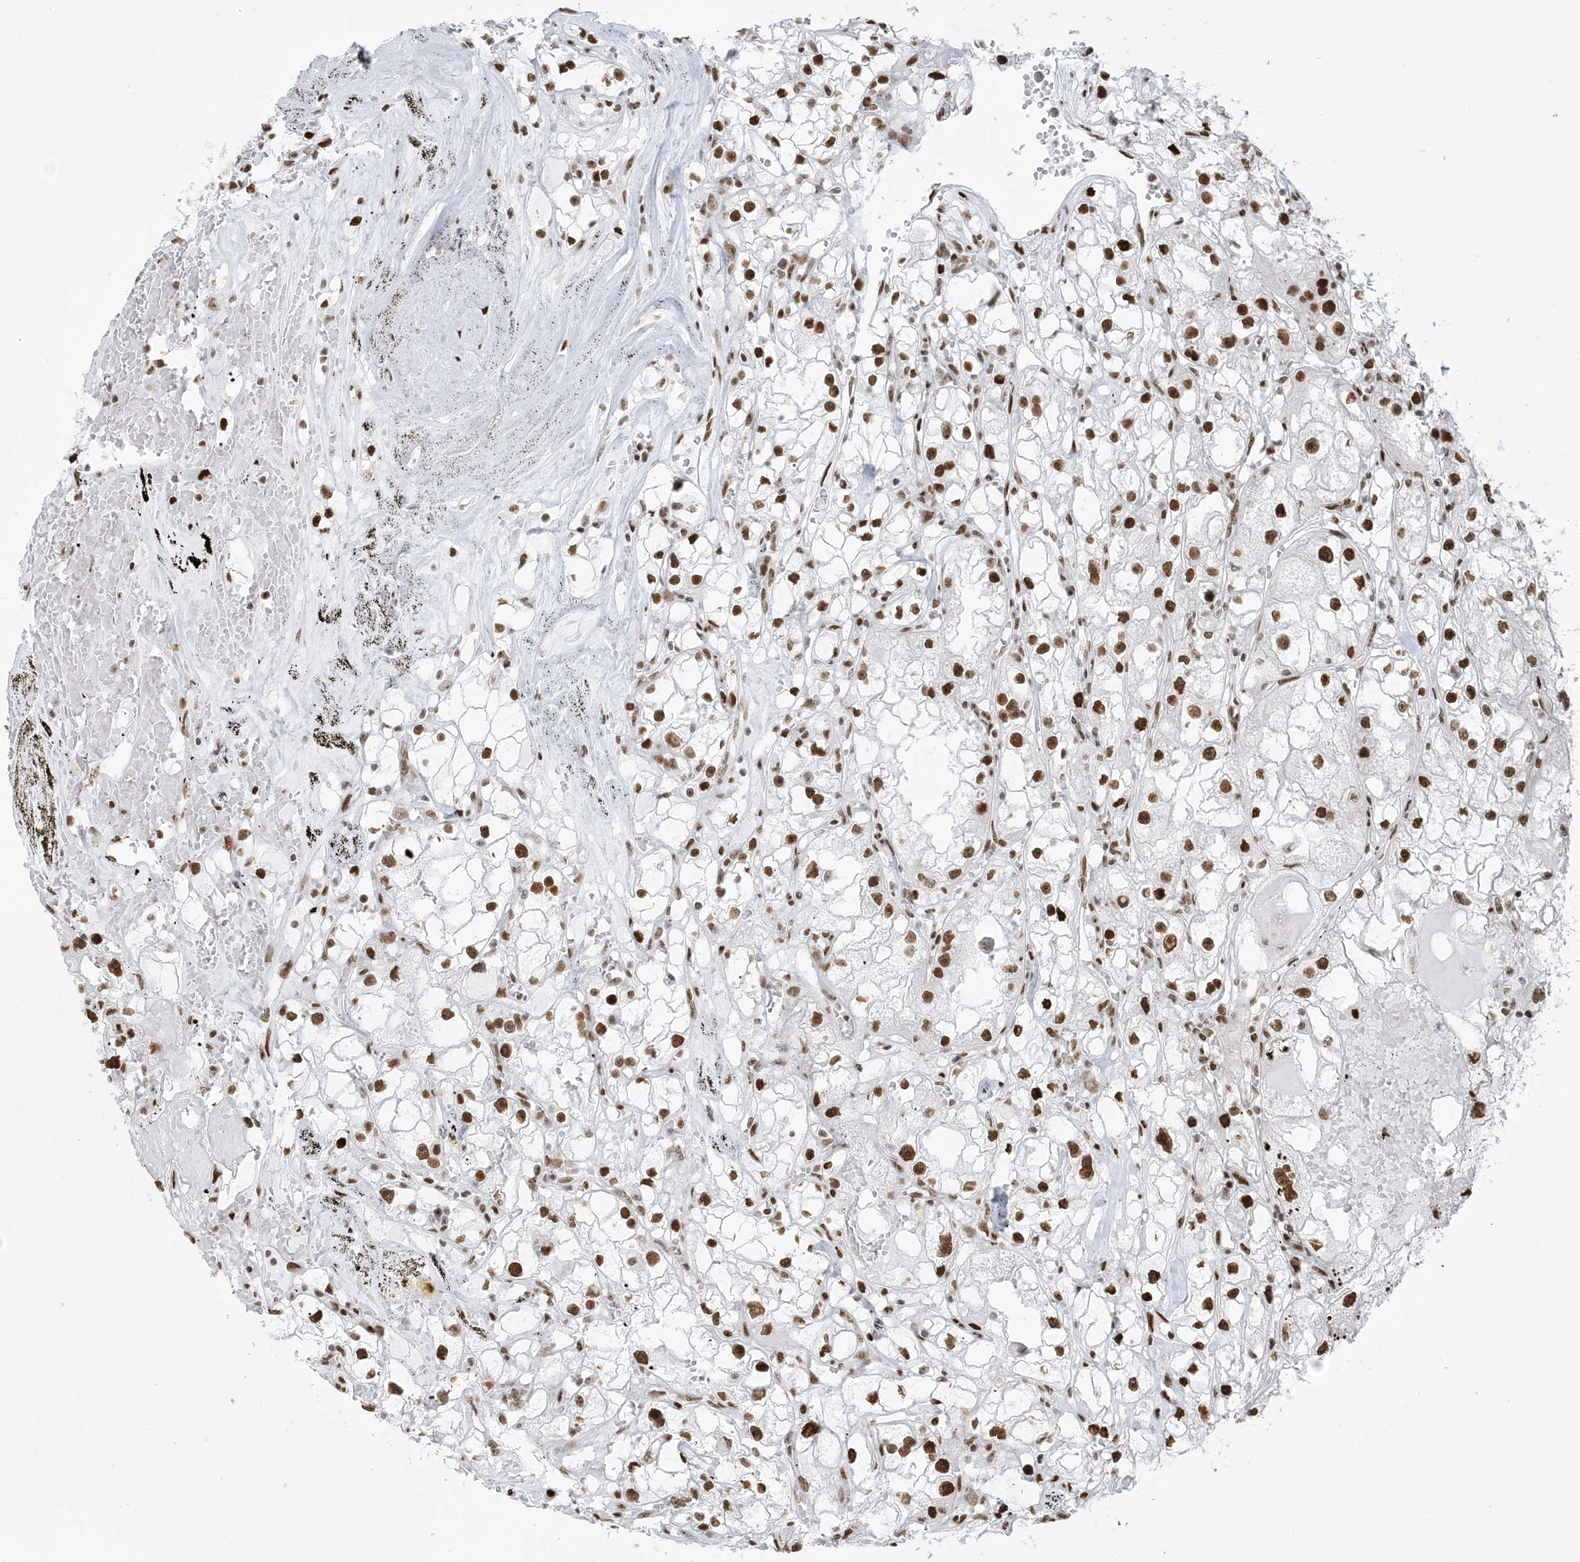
{"staining": {"intensity": "strong", "quantity": ">75%", "location": "nuclear"}, "tissue": "renal cancer", "cell_type": "Tumor cells", "image_type": "cancer", "snomed": [{"axis": "morphology", "description": "Adenocarcinoma, NOS"}, {"axis": "topography", "description": "Kidney"}], "caption": "High-power microscopy captured an immunohistochemistry (IHC) photomicrograph of renal adenocarcinoma, revealing strong nuclear staining in about >75% of tumor cells.", "gene": "STAG1", "patient": {"sex": "male", "age": 56}}